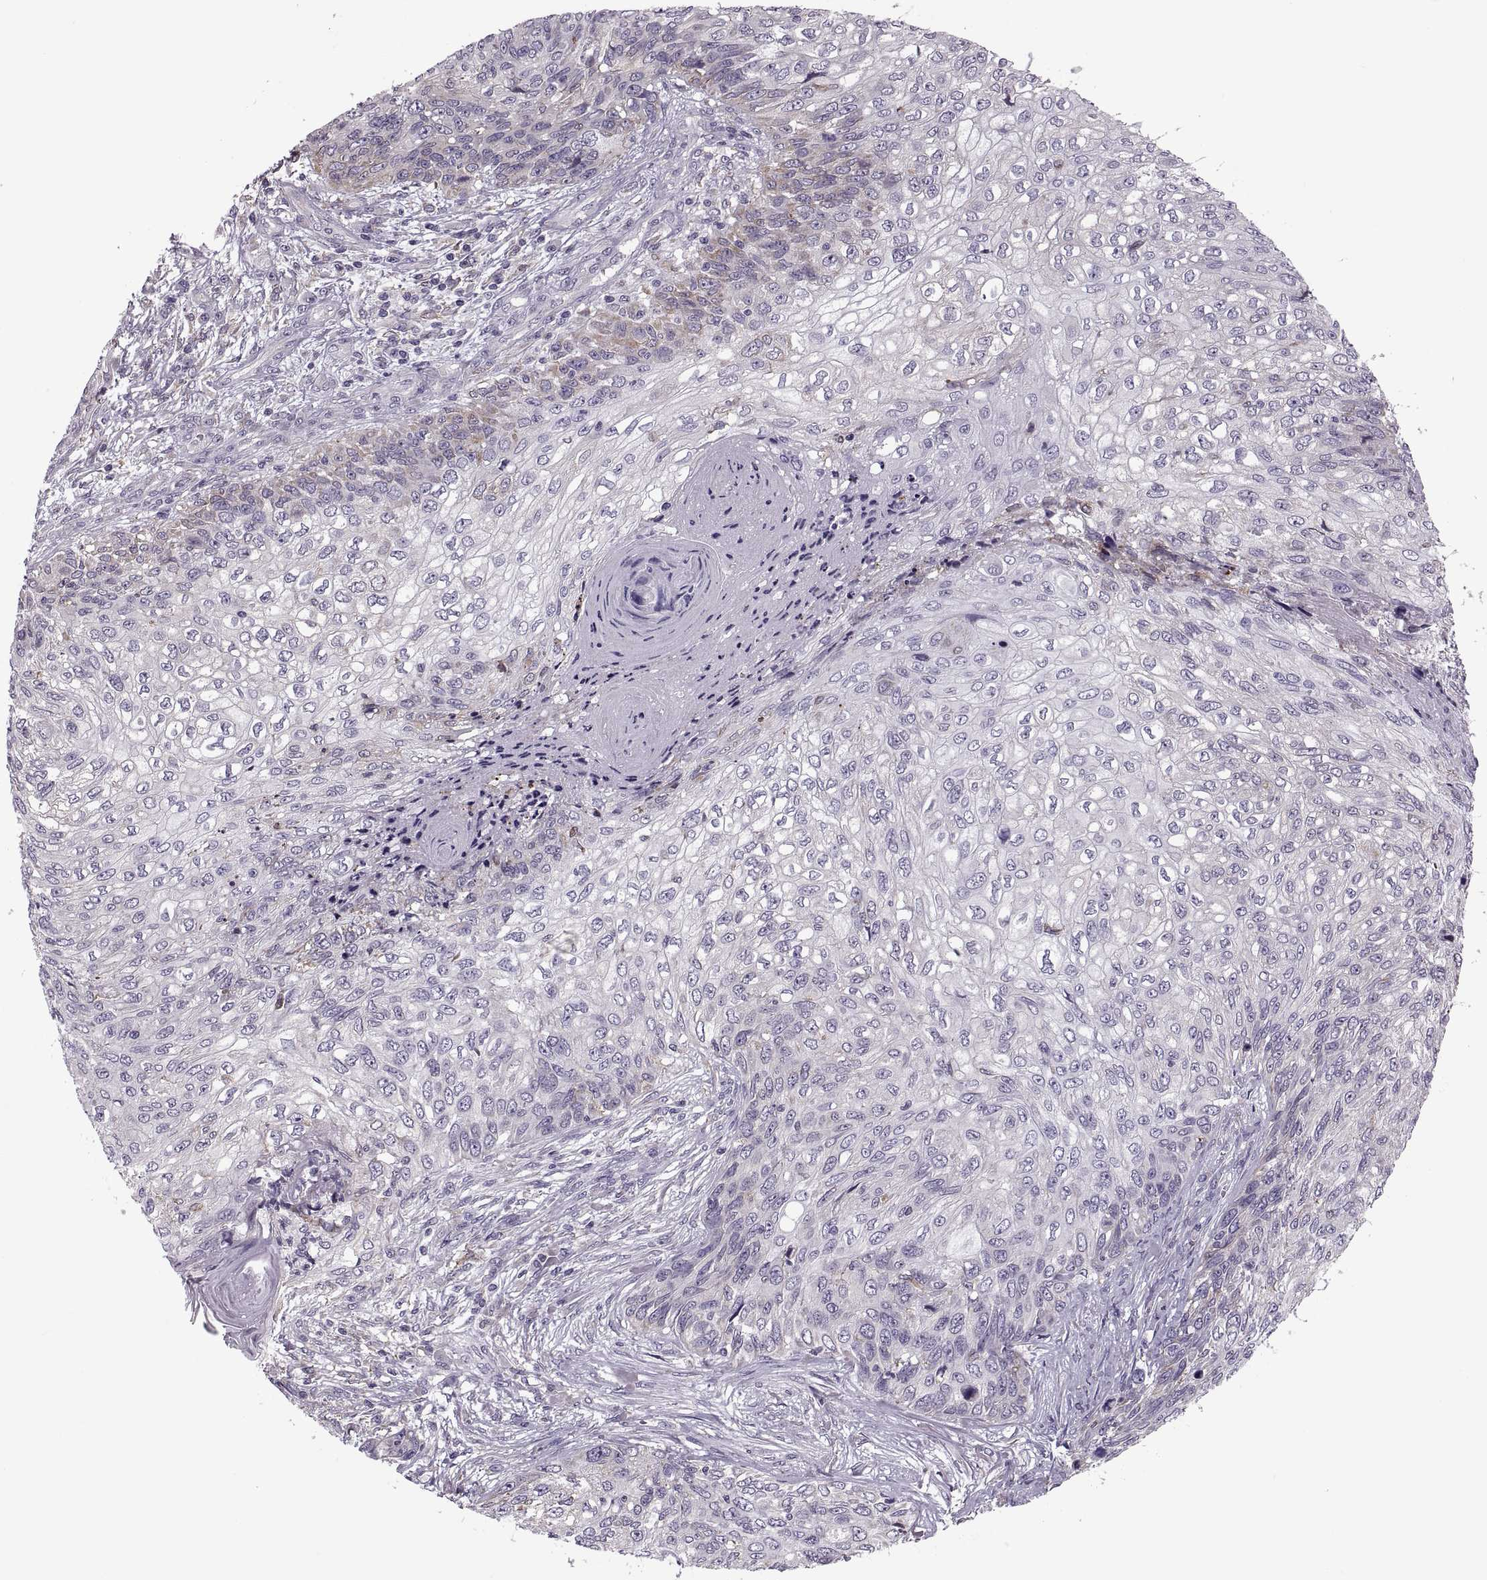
{"staining": {"intensity": "moderate", "quantity": "<25%", "location": "cytoplasmic/membranous"}, "tissue": "skin cancer", "cell_type": "Tumor cells", "image_type": "cancer", "snomed": [{"axis": "morphology", "description": "Squamous cell carcinoma, NOS"}, {"axis": "topography", "description": "Skin"}], "caption": "A low amount of moderate cytoplasmic/membranous expression is present in approximately <25% of tumor cells in skin squamous cell carcinoma tissue. Immunohistochemistry (ihc) stains the protein of interest in brown and the nuclei are stained blue.", "gene": "LETM2", "patient": {"sex": "male", "age": 92}}